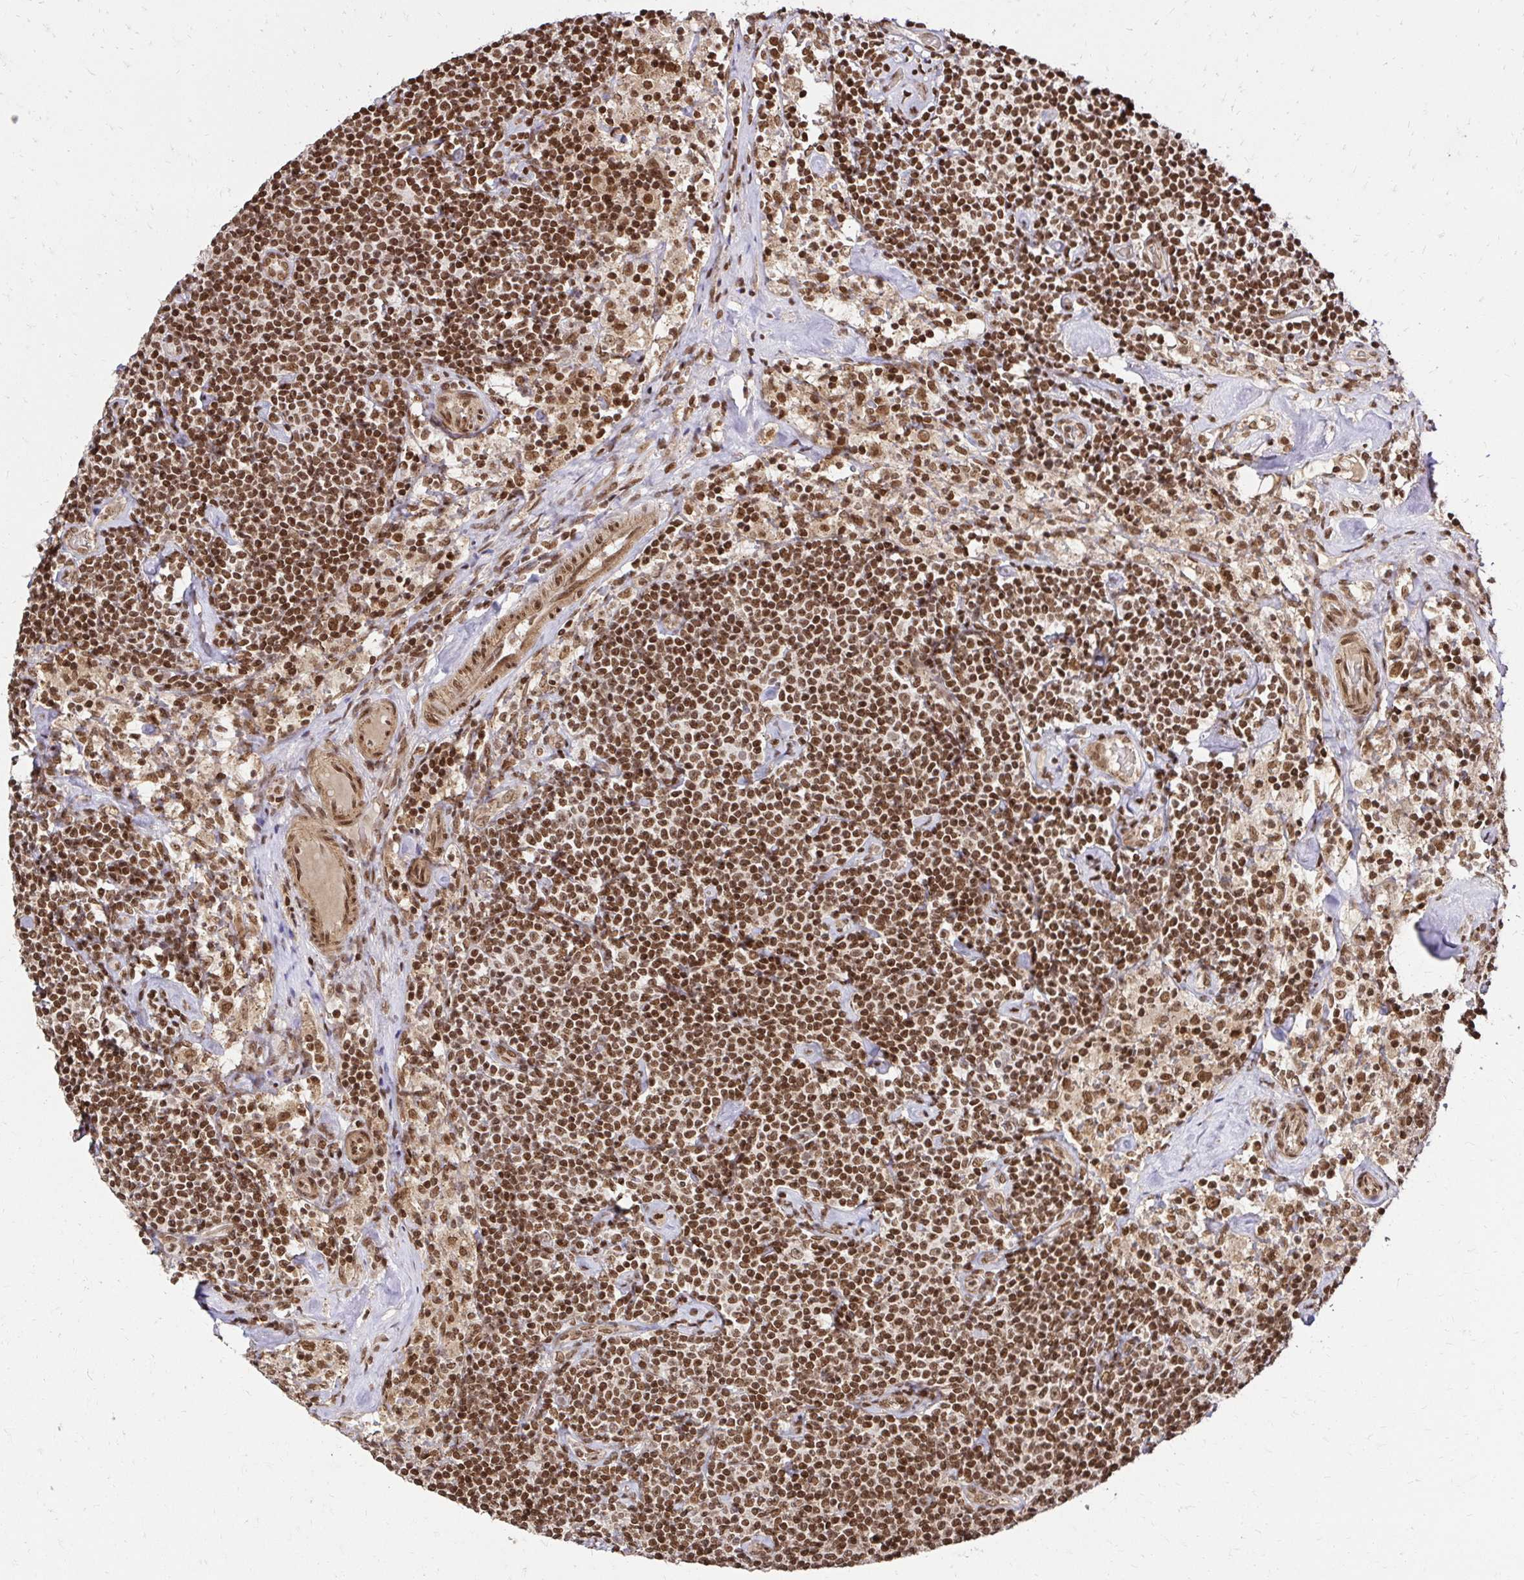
{"staining": {"intensity": "strong", "quantity": ">75%", "location": "nuclear"}, "tissue": "lymphoma", "cell_type": "Tumor cells", "image_type": "cancer", "snomed": [{"axis": "morphology", "description": "Malignant lymphoma, non-Hodgkin's type, Low grade"}, {"axis": "topography", "description": "Lymph node"}], "caption": "Immunohistochemistry (IHC) of lymphoma displays high levels of strong nuclear staining in approximately >75% of tumor cells.", "gene": "GLYR1", "patient": {"sex": "male", "age": 81}}